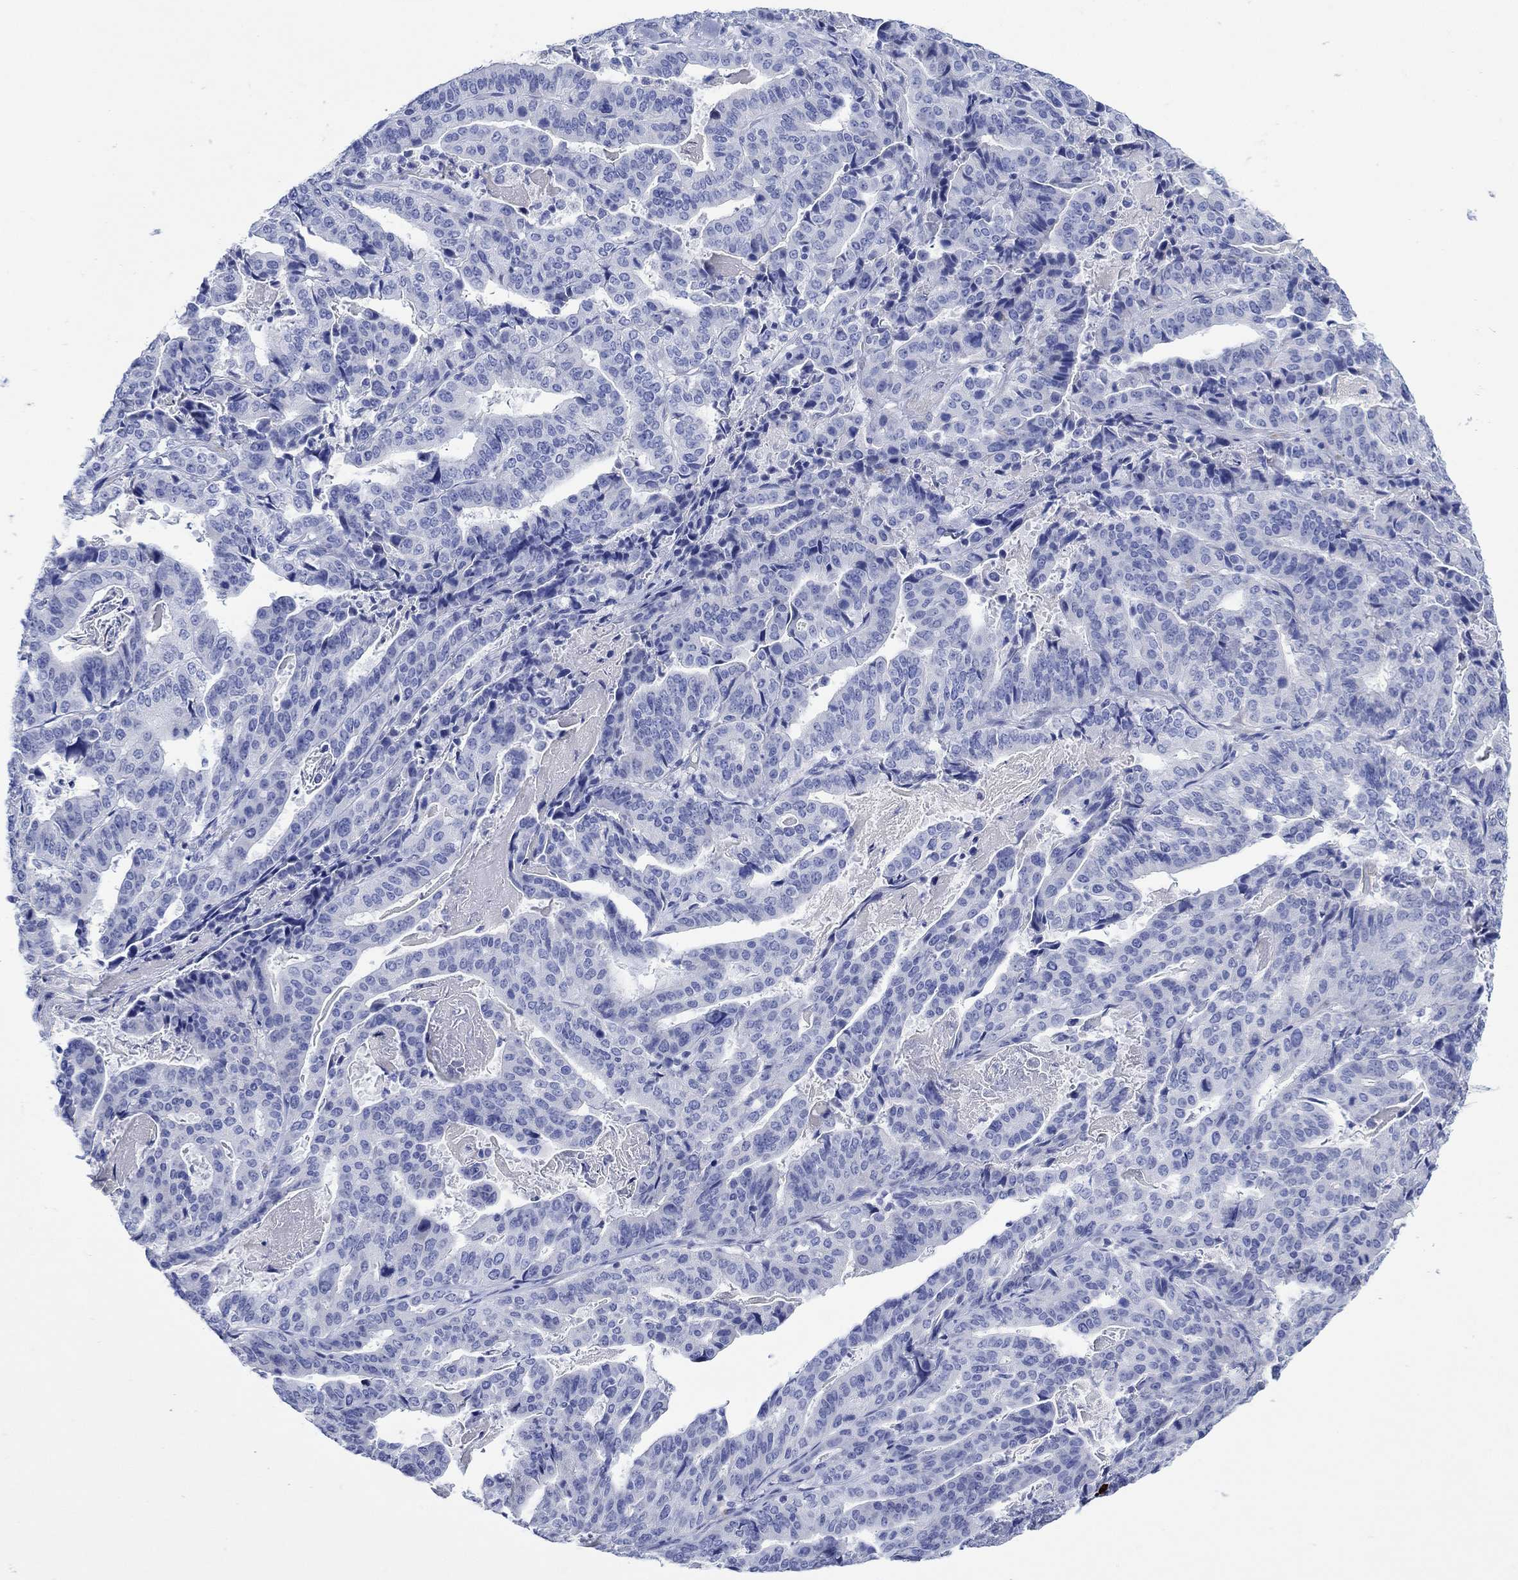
{"staining": {"intensity": "negative", "quantity": "none", "location": "none"}, "tissue": "stomach cancer", "cell_type": "Tumor cells", "image_type": "cancer", "snomed": [{"axis": "morphology", "description": "Adenocarcinoma, NOS"}, {"axis": "topography", "description": "Stomach"}], "caption": "The photomicrograph exhibits no staining of tumor cells in stomach adenocarcinoma.", "gene": "P2RY6", "patient": {"sex": "male", "age": 48}}